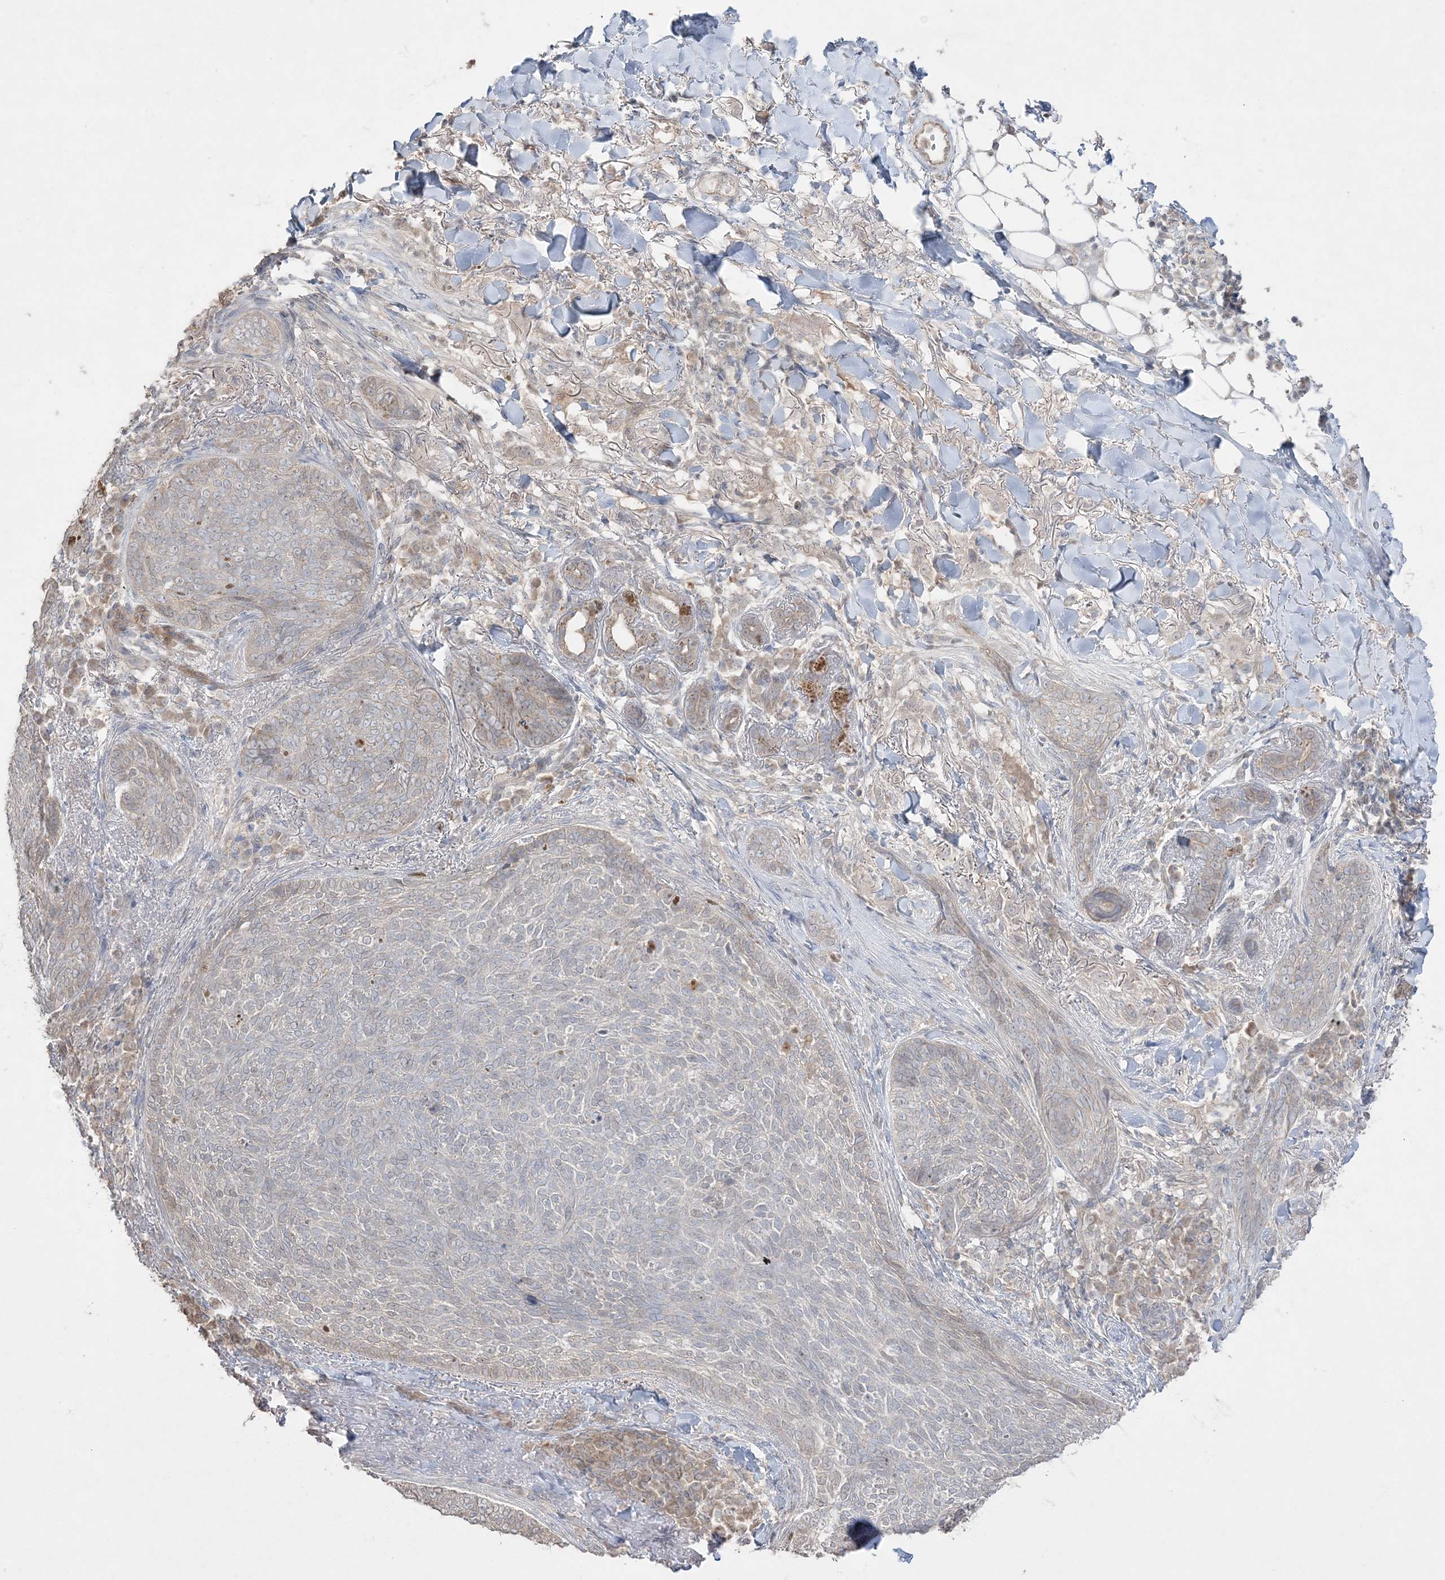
{"staining": {"intensity": "negative", "quantity": "none", "location": "none"}, "tissue": "skin cancer", "cell_type": "Tumor cells", "image_type": "cancer", "snomed": [{"axis": "morphology", "description": "Basal cell carcinoma"}, {"axis": "topography", "description": "Skin"}], "caption": "There is no significant staining in tumor cells of skin cancer. Nuclei are stained in blue.", "gene": "SH3BP4", "patient": {"sex": "male", "age": 85}}